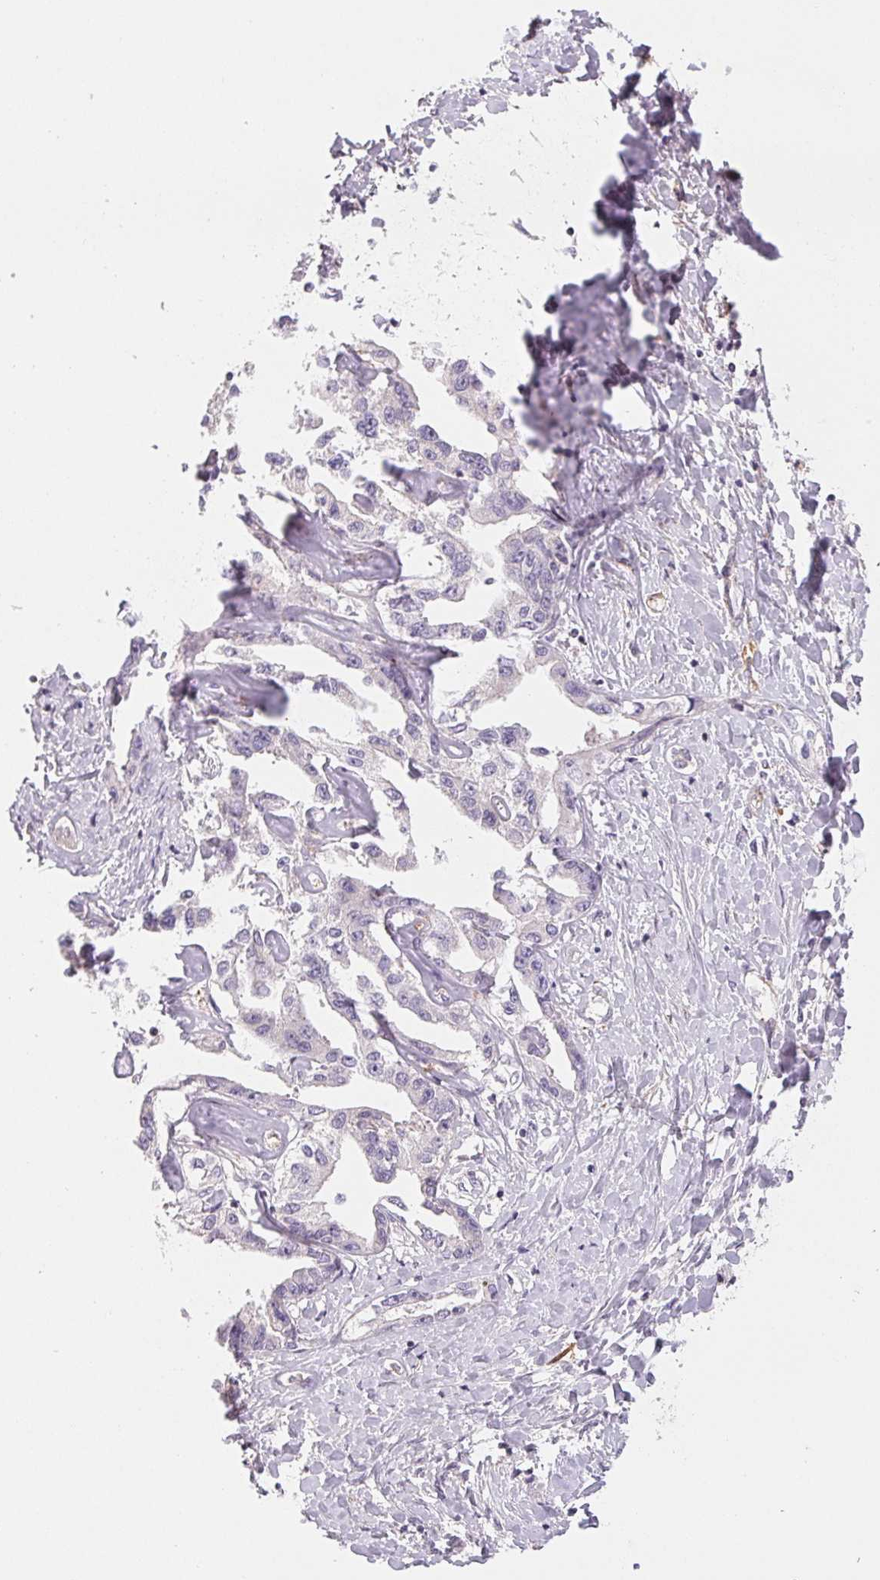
{"staining": {"intensity": "negative", "quantity": "none", "location": "none"}, "tissue": "liver cancer", "cell_type": "Tumor cells", "image_type": "cancer", "snomed": [{"axis": "morphology", "description": "Cholangiocarcinoma"}, {"axis": "topography", "description": "Liver"}], "caption": "This is an immunohistochemistry (IHC) histopathology image of cholangiocarcinoma (liver). There is no staining in tumor cells.", "gene": "ANKRD13B", "patient": {"sex": "male", "age": 59}}